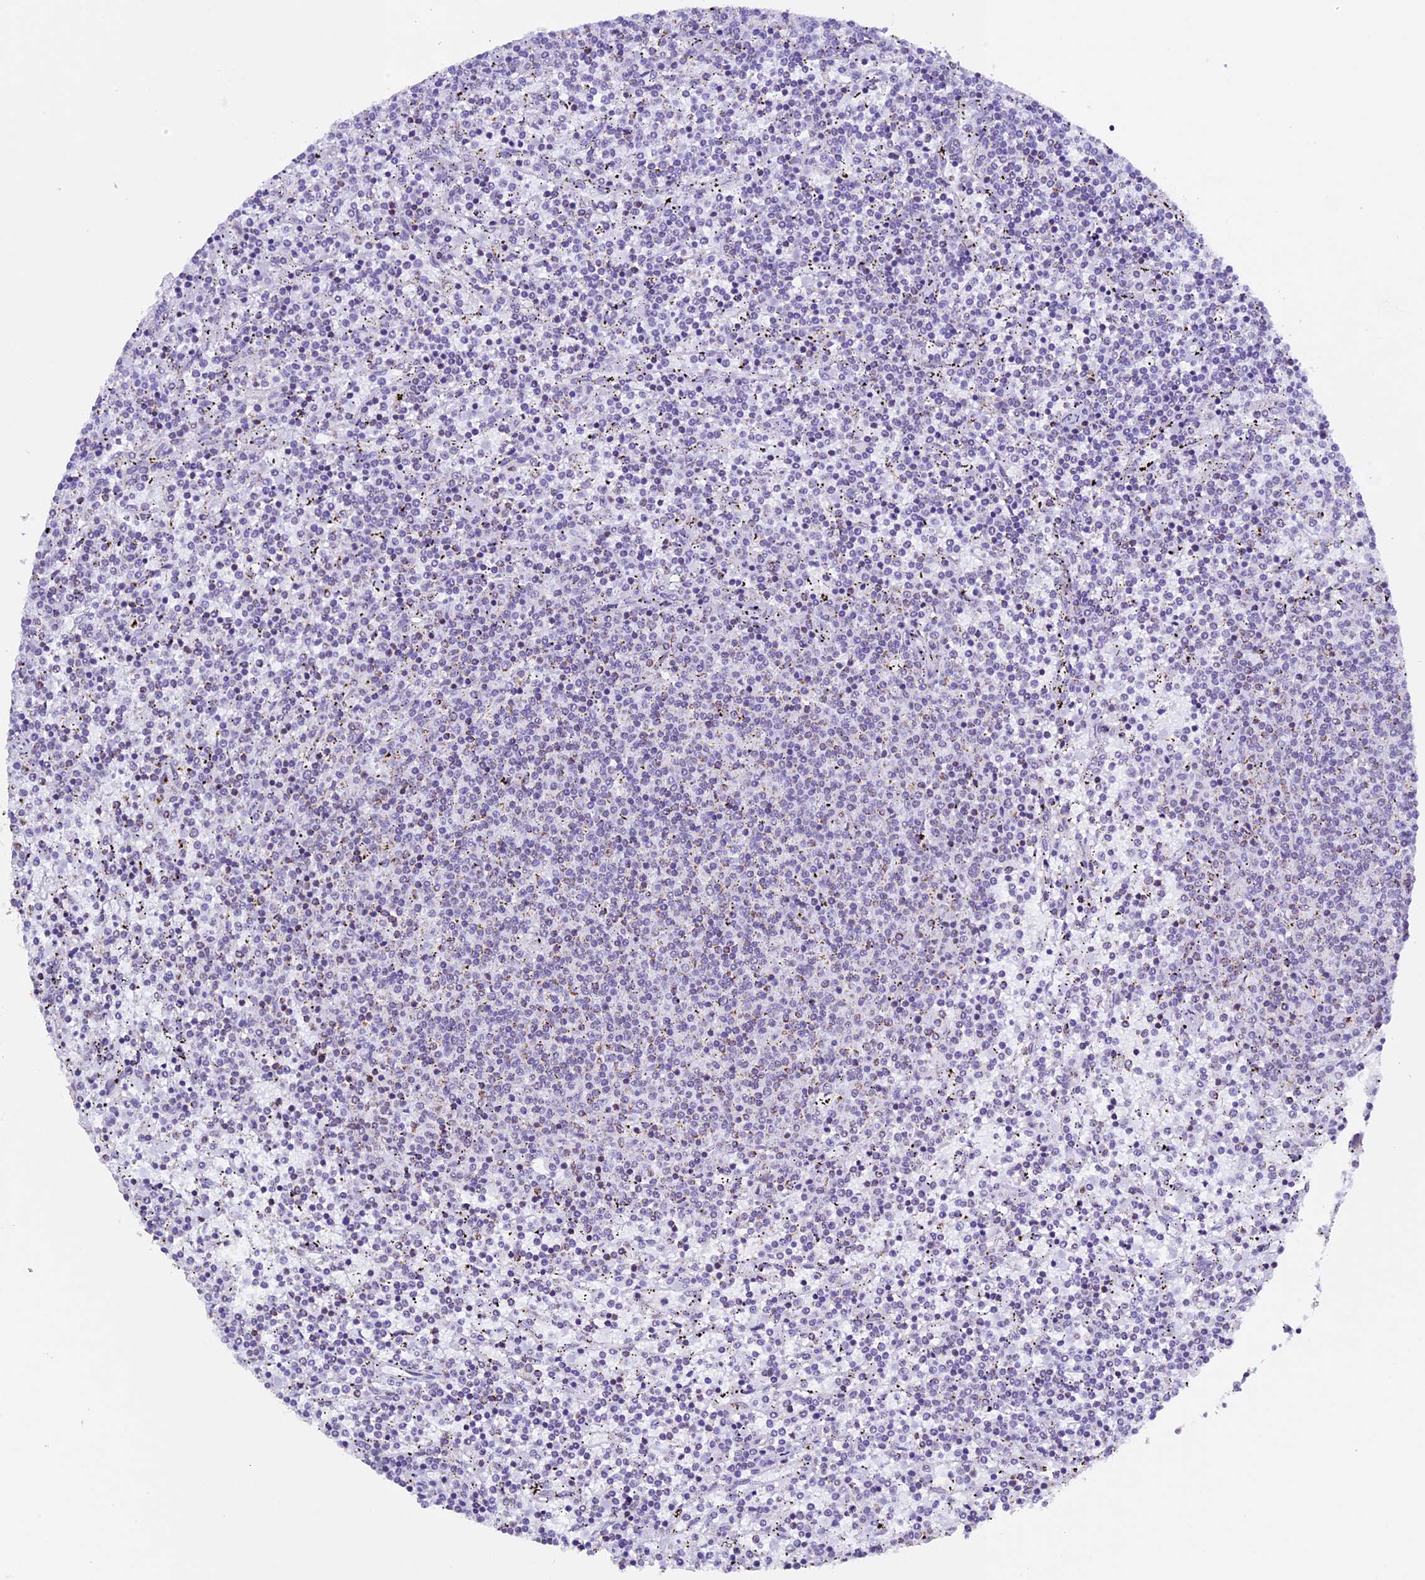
{"staining": {"intensity": "negative", "quantity": "none", "location": "none"}, "tissue": "lymphoma", "cell_type": "Tumor cells", "image_type": "cancer", "snomed": [{"axis": "morphology", "description": "Malignant lymphoma, non-Hodgkin's type, Low grade"}, {"axis": "topography", "description": "Spleen"}], "caption": "DAB (3,3'-diaminobenzidine) immunohistochemical staining of human low-grade malignant lymphoma, non-Hodgkin's type displays no significant staining in tumor cells. (DAB (3,3'-diaminobenzidine) IHC visualized using brightfield microscopy, high magnification).", "gene": "TFAM", "patient": {"sex": "female", "age": 50}}